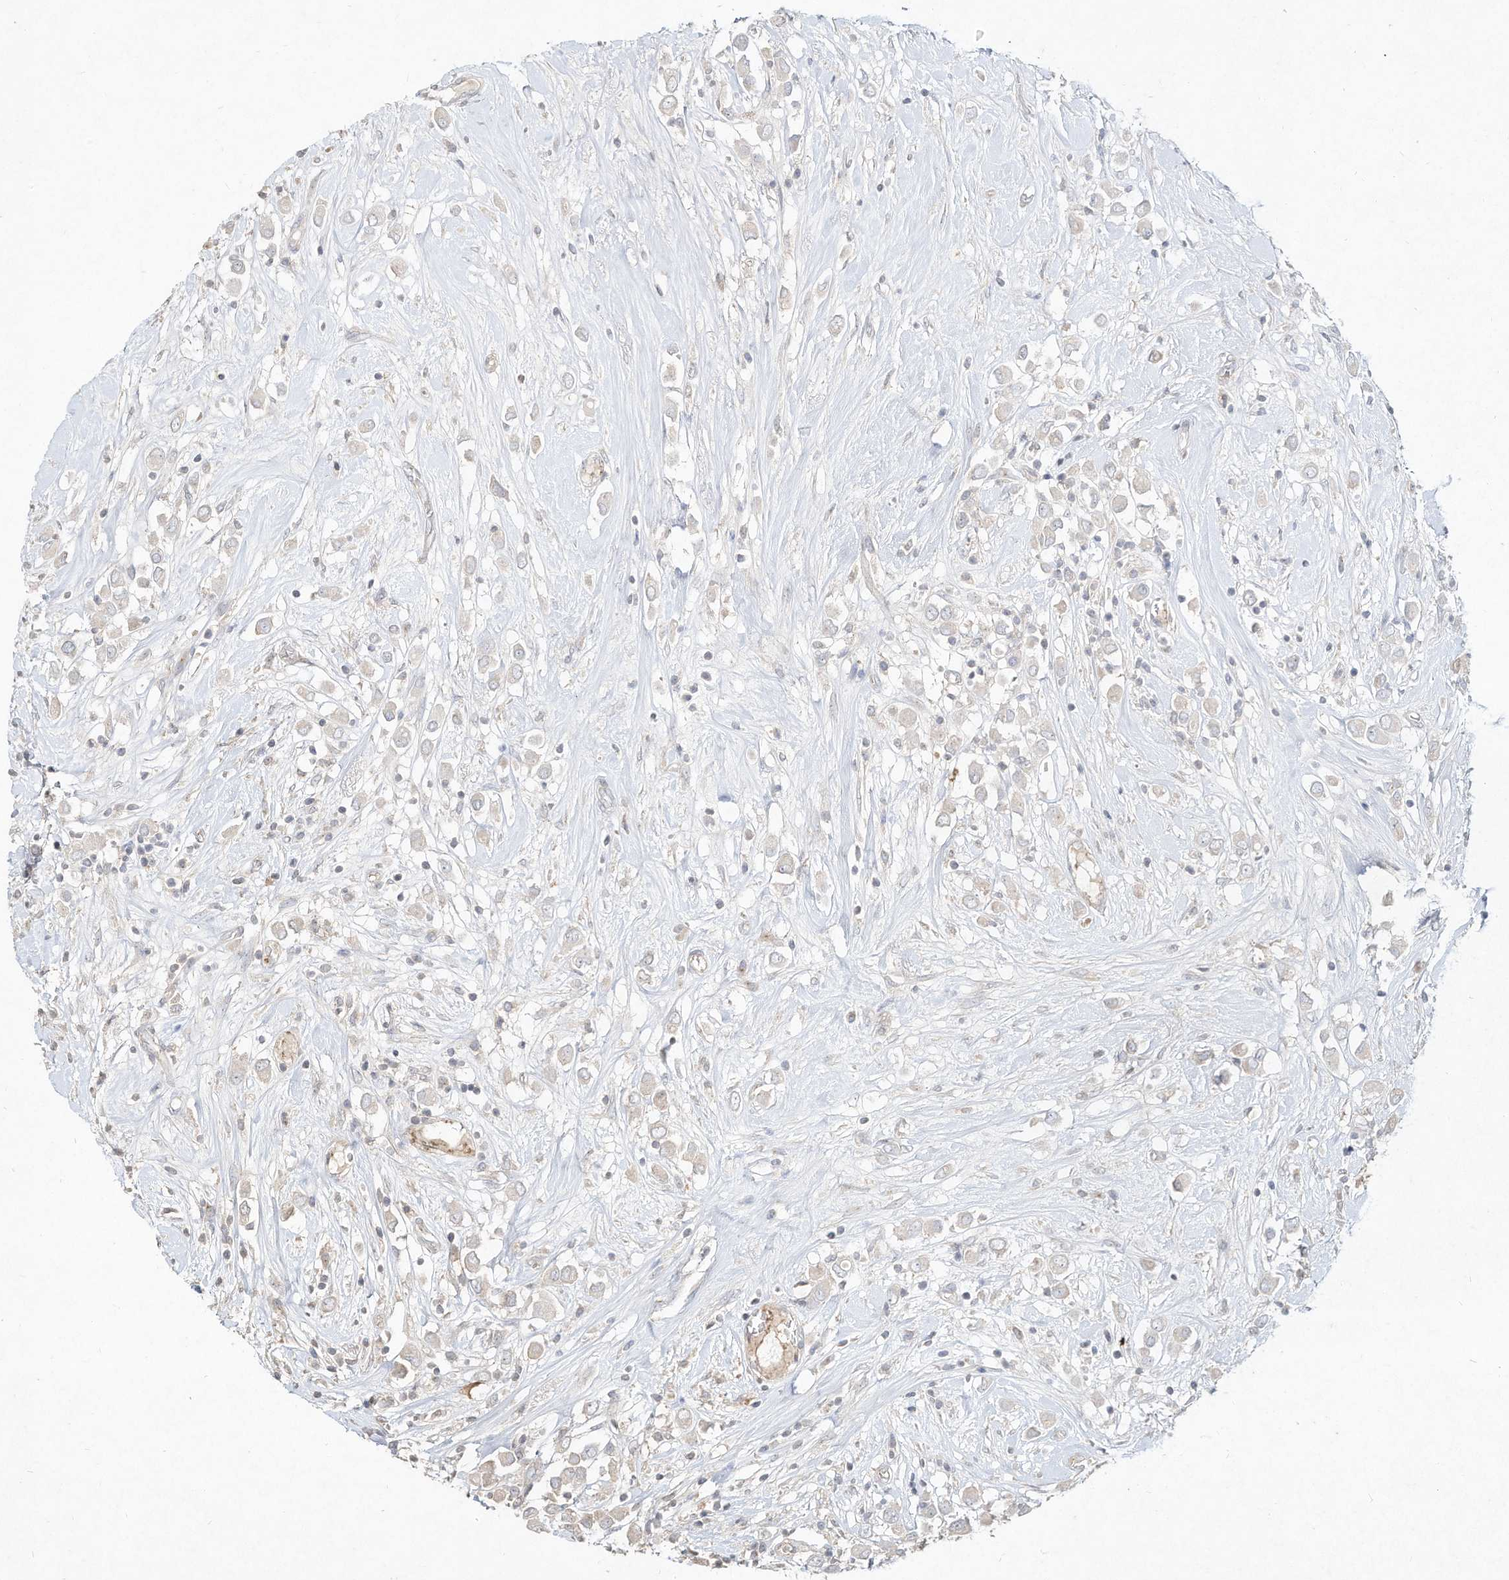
{"staining": {"intensity": "negative", "quantity": "none", "location": "none"}, "tissue": "breast cancer", "cell_type": "Tumor cells", "image_type": "cancer", "snomed": [{"axis": "morphology", "description": "Duct carcinoma"}, {"axis": "topography", "description": "Breast"}], "caption": "This image is of breast intraductal carcinoma stained with immunohistochemistry (IHC) to label a protein in brown with the nuclei are counter-stained blue. There is no expression in tumor cells. (DAB immunohistochemistry (IHC), high magnification).", "gene": "DYNC1I2", "patient": {"sex": "female", "age": 61}}